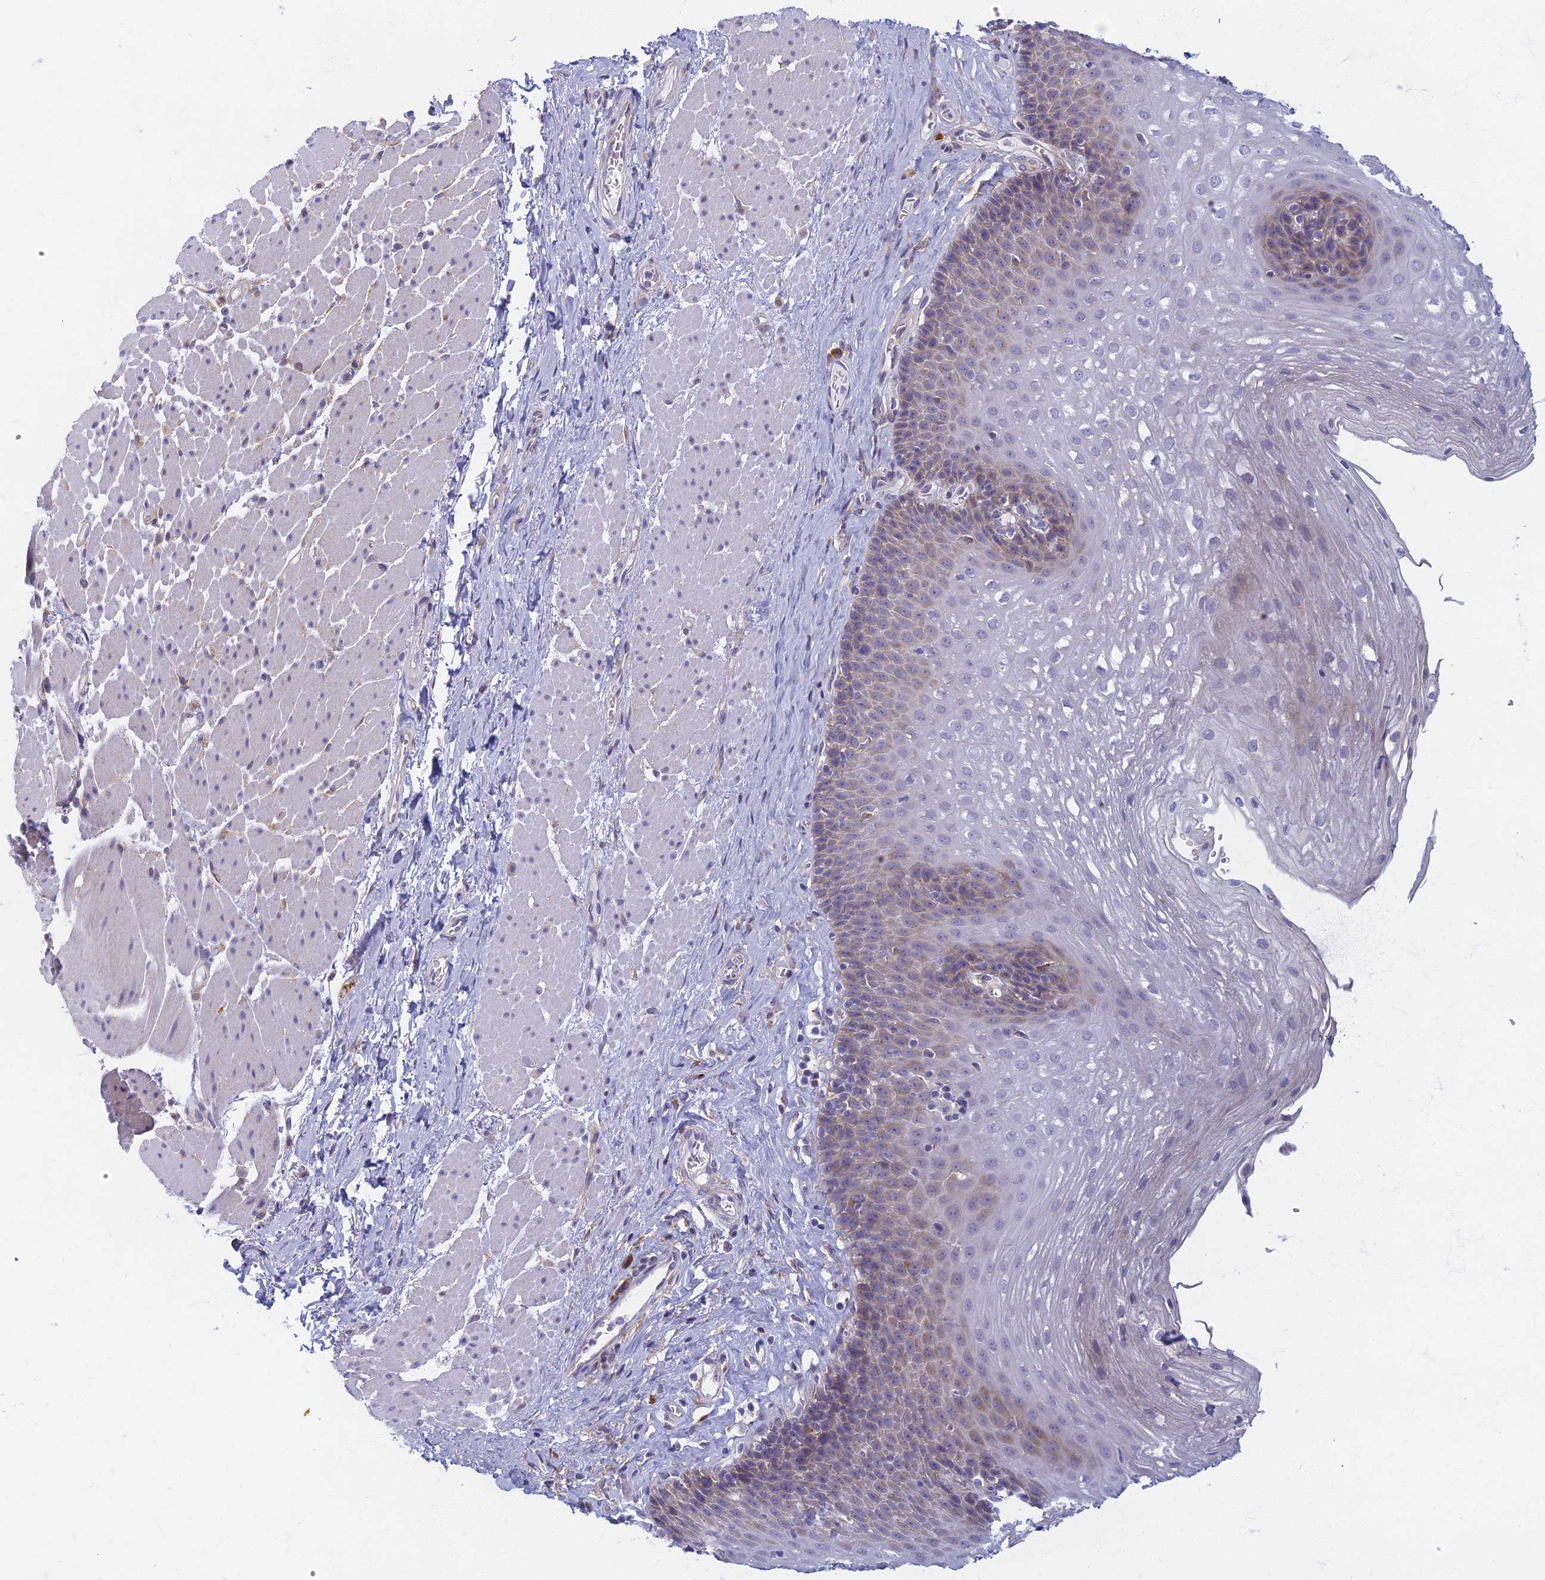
{"staining": {"intensity": "weak", "quantity": "<25%", "location": "cytoplasmic/membranous"}, "tissue": "esophagus", "cell_type": "Squamous epithelial cells", "image_type": "normal", "snomed": [{"axis": "morphology", "description": "Normal tissue, NOS"}, {"axis": "topography", "description": "Esophagus"}], "caption": "An IHC micrograph of benign esophagus is shown. There is no staining in squamous epithelial cells of esophagus. (DAB immunohistochemistry (IHC) with hematoxylin counter stain).", "gene": "DDX51", "patient": {"sex": "female", "age": 66}}